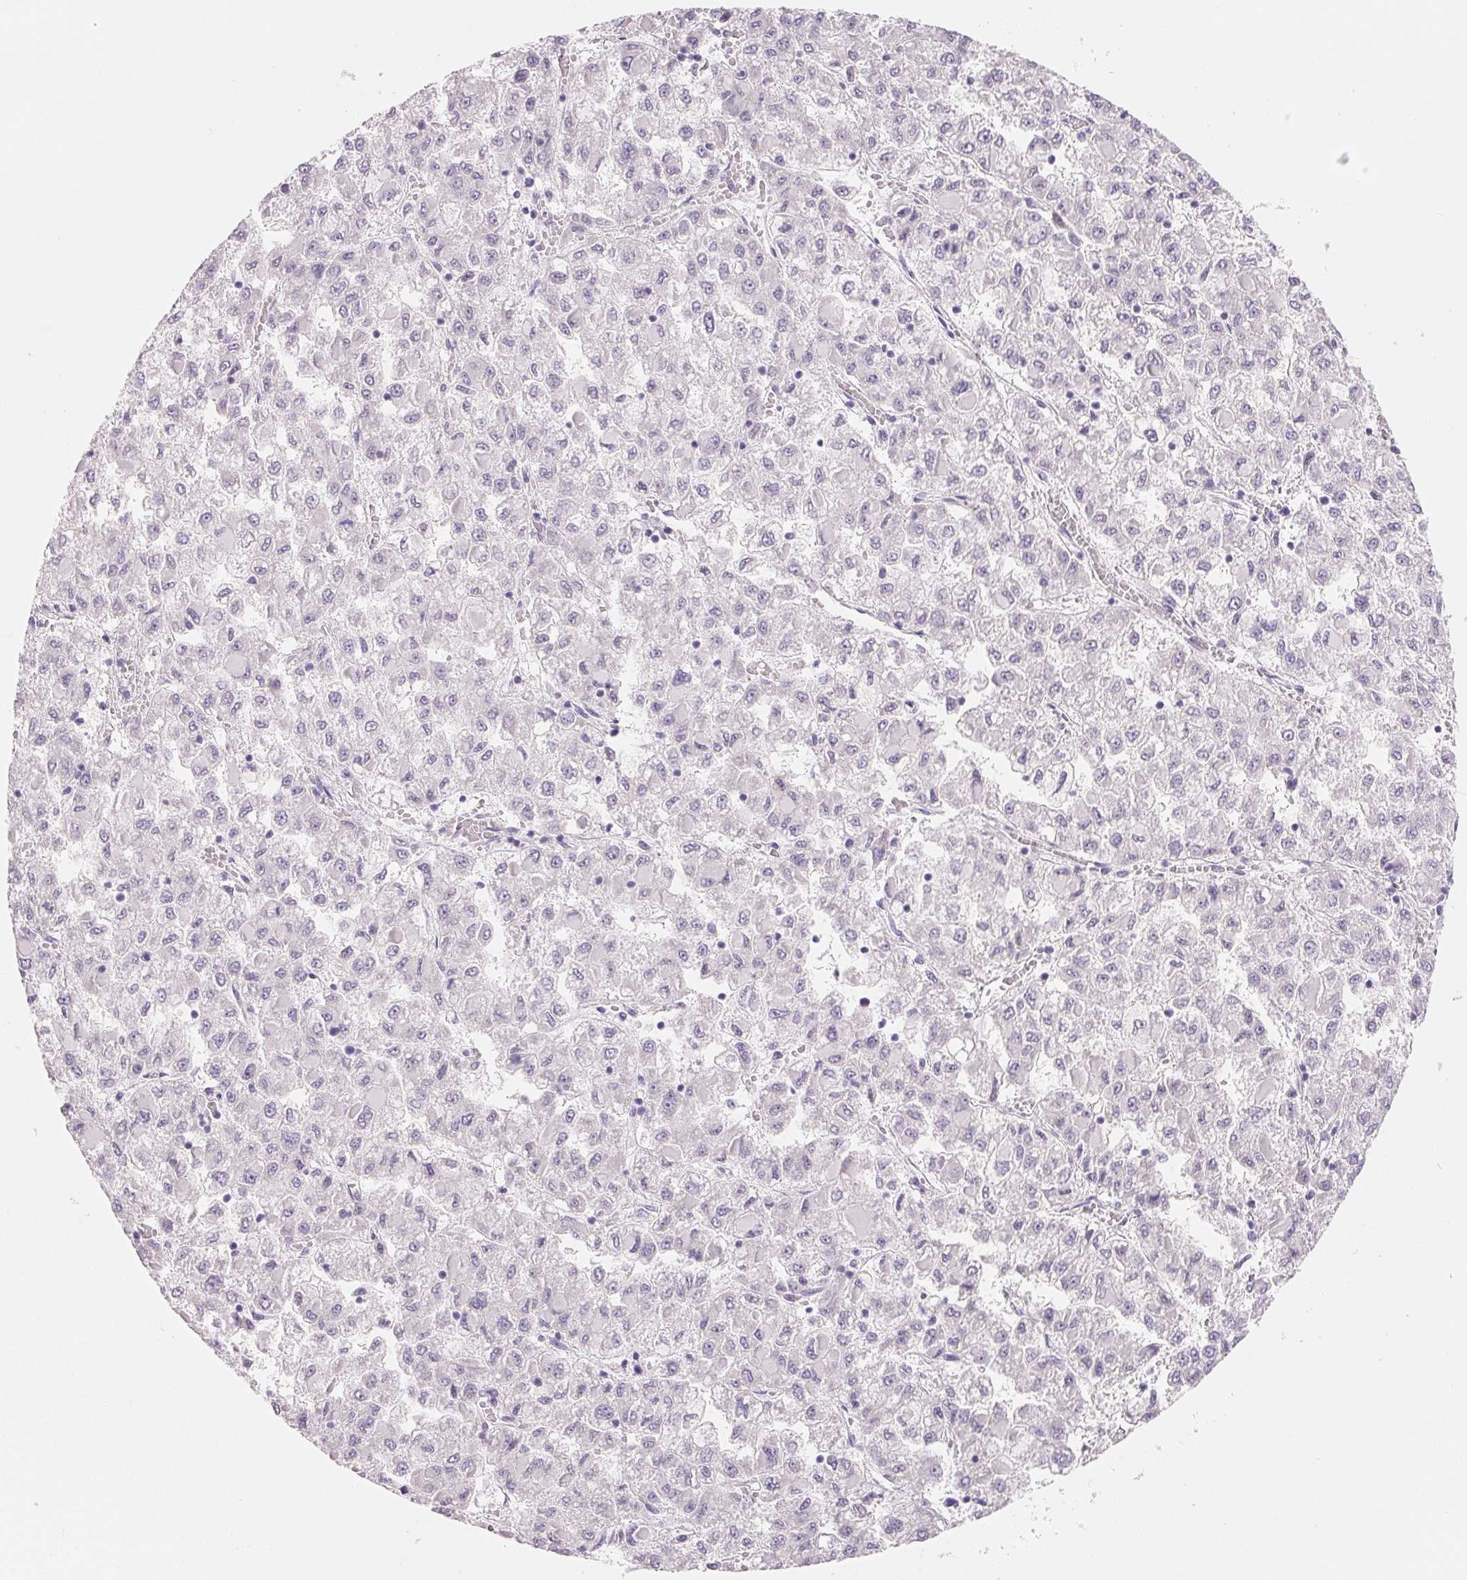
{"staining": {"intensity": "negative", "quantity": "none", "location": "none"}, "tissue": "liver cancer", "cell_type": "Tumor cells", "image_type": "cancer", "snomed": [{"axis": "morphology", "description": "Carcinoma, Hepatocellular, NOS"}, {"axis": "topography", "description": "Liver"}], "caption": "Micrograph shows no protein positivity in tumor cells of liver hepatocellular carcinoma tissue.", "gene": "SPACA5B", "patient": {"sex": "male", "age": 40}}